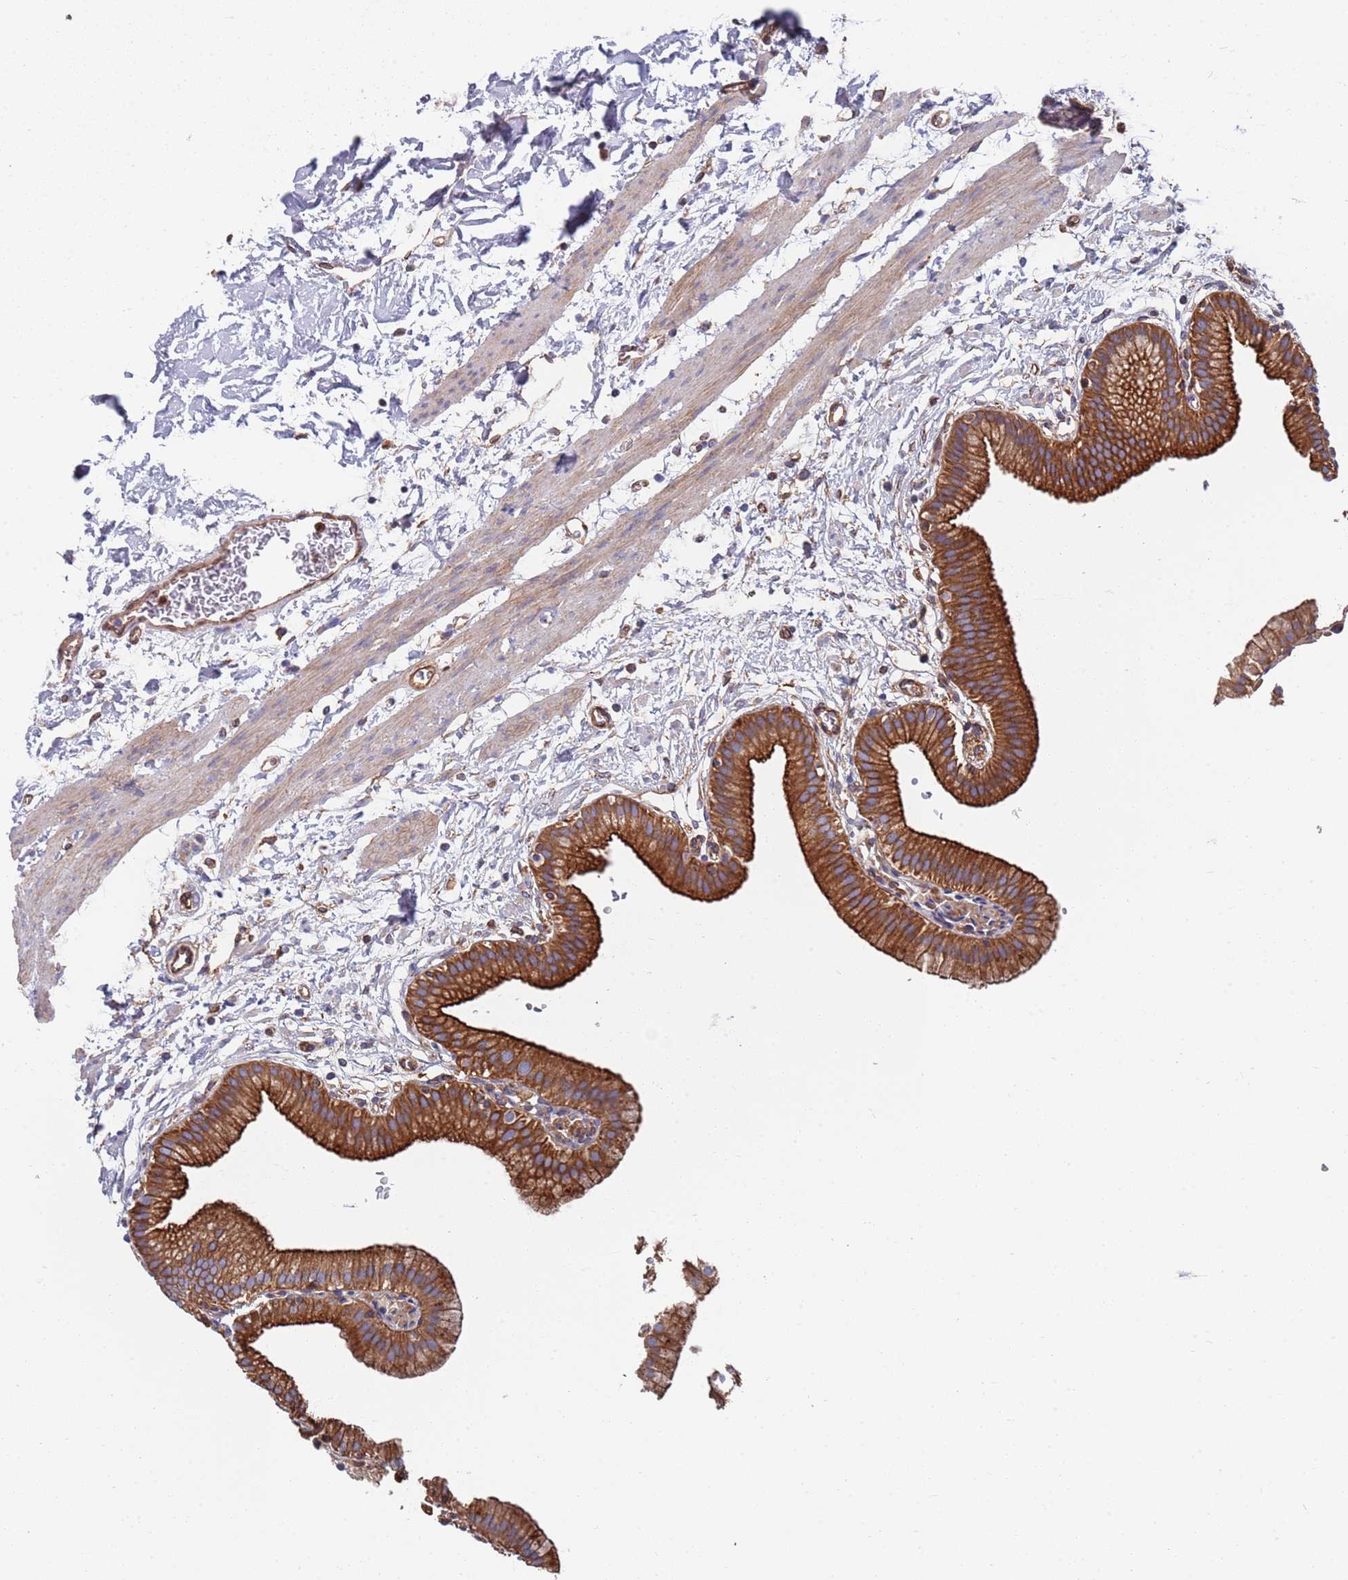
{"staining": {"intensity": "strong", "quantity": ">75%", "location": "cytoplasmic/membranous"}, "tissue": "gallbladder", "cell_type": "Glandular cells", "image_type": "normal", "snomed": [{"axis": "morphology", "description": "Normal tissue, NOS"}, {"axis": "topography", "description": "Gallbladder"}], "caption": "The photomicrograph shows immunohistochemical staining of benign gallbladder. There is strong cytoplasmic/membranous positivity is identified in approximately >75% of glandular cells. Immunohistochemistry (ihc) stains the protein of interest in brown and the nuclei are stained blue.", "gene": "JAKMIP2", "patient": {"sex": "male", "age": 55}}